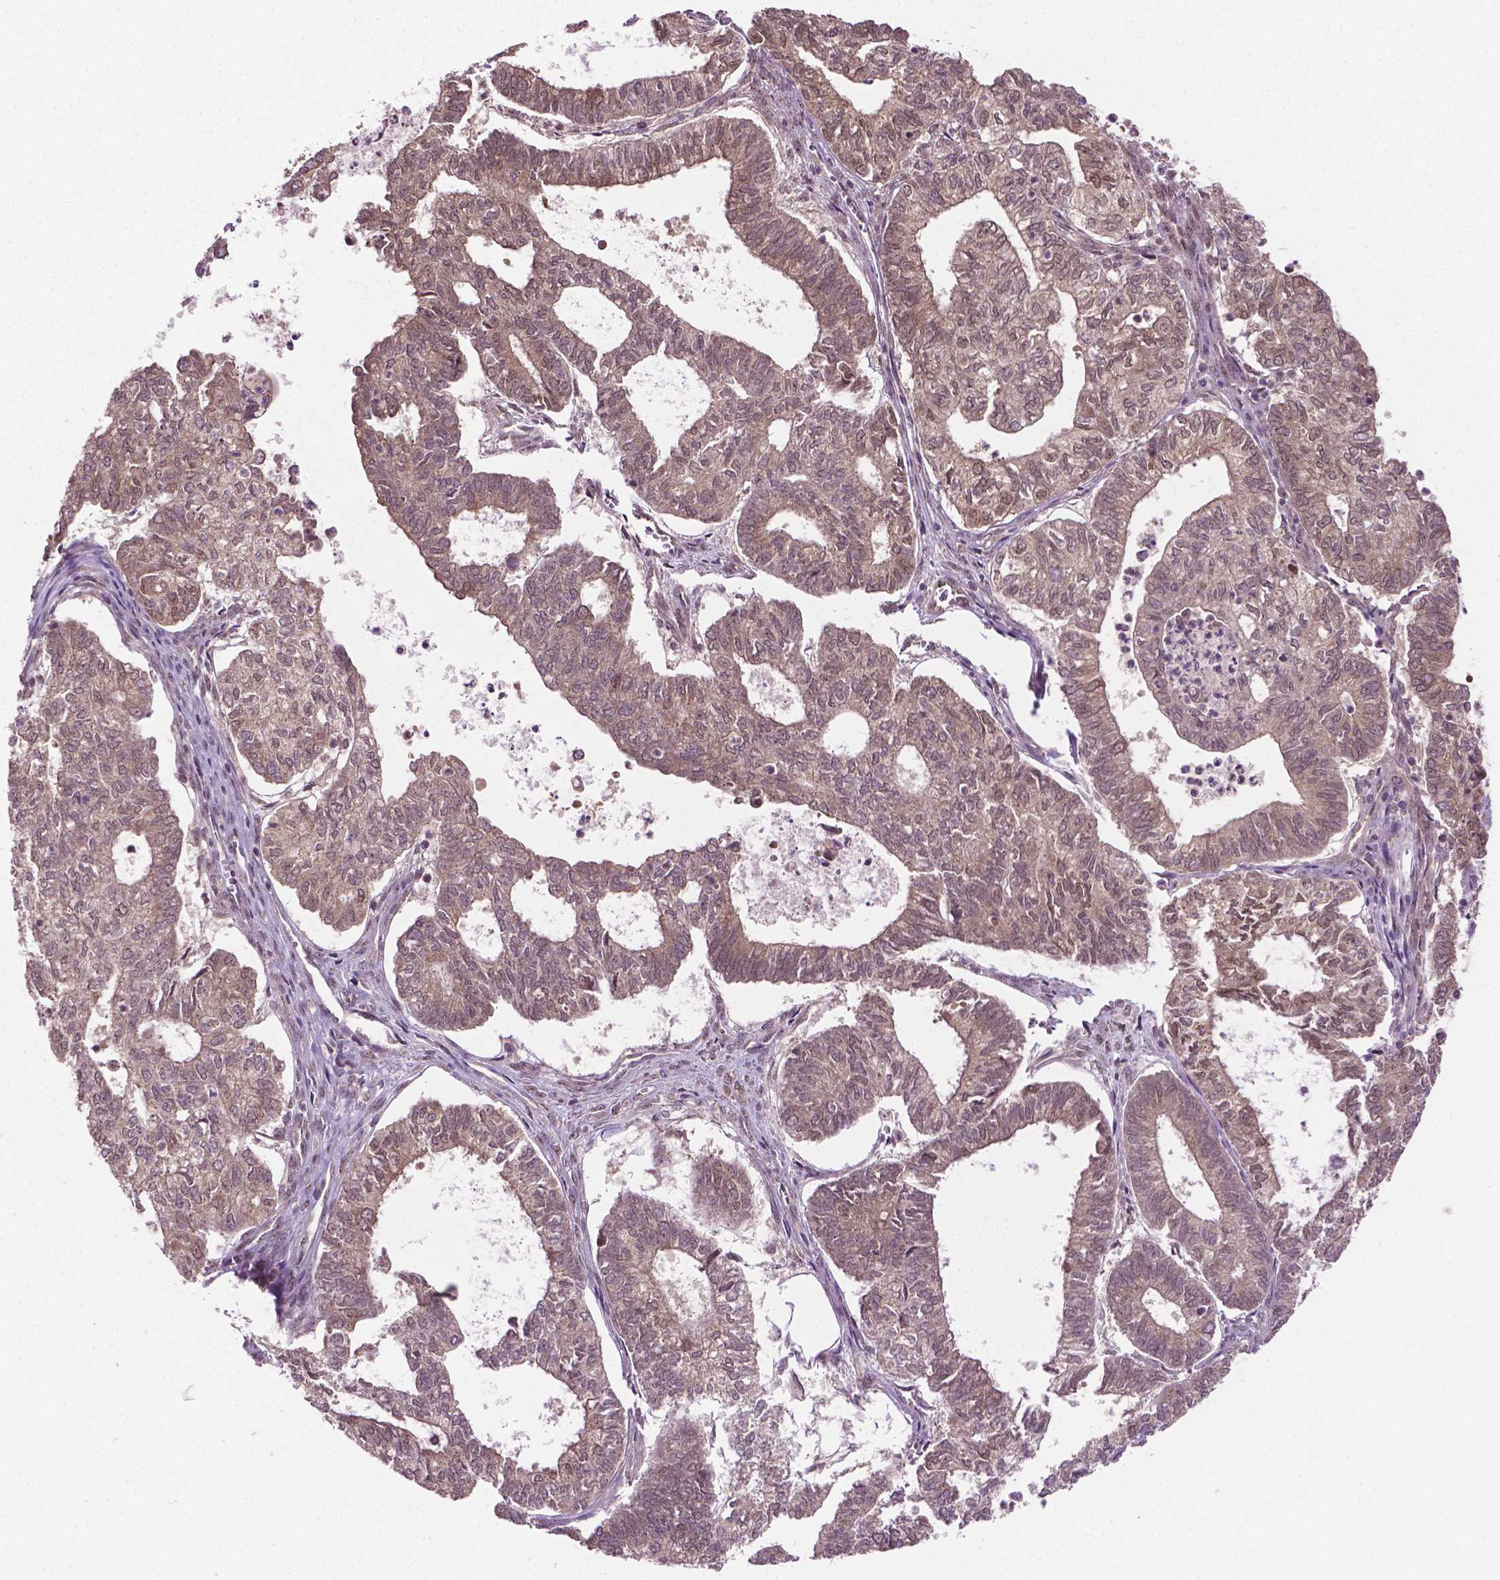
{"staining": {"intensity": "moderate", "quantity": "25%-75%", "location": "cytoplasmic/membranous"}, "tissue": "ovarian cancer", "cell_type": "Tumor cells", "image_type": "cancer", "snomed": [{"axis": "morphology", "description": "Carcinoma, endometroid"}, {"axis": "topography", "description": "Ovary"}], "caption": "Immunohistochemistry staining of endometroid carcinoma (ovarian), which shows medium levels of moderate cytoplasmic/membranous expression in approximately 25%-75% of tumor cells indicating moderate cytoplasmic/membranous protein expression. The staining was performed using DAB (brown) for protein detection and nuclei were counterstained in hematoxylin (blue).", "gene": "PPP1CB", "patient": {"sex": "female", "age": 64}}